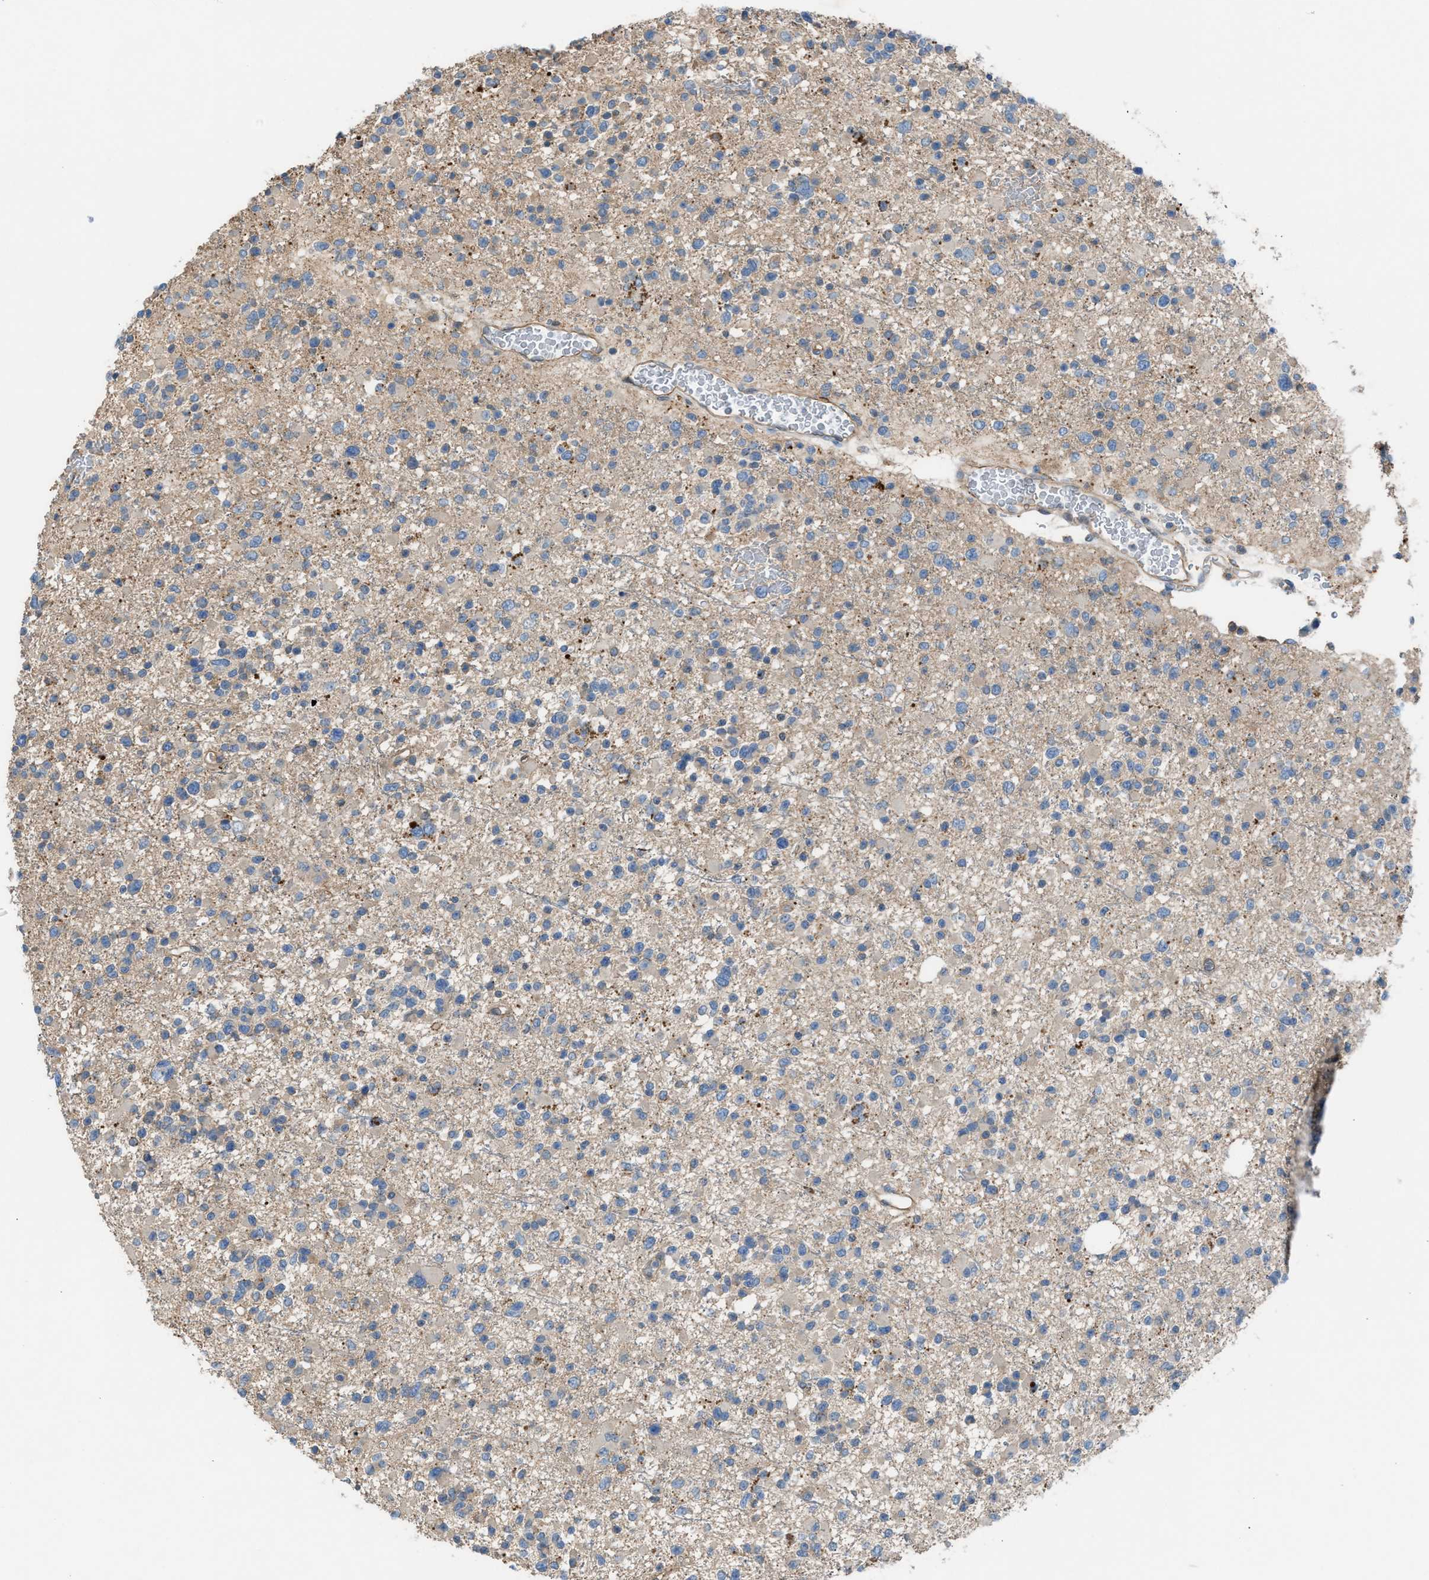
{"staining": {"intensity": "weak", "quantity": "<25%", "location": "cytoplasmic/membranous"}, "tissue": "glioma", "cell_type": "Tumor cells", "image_type": "cancer", "snomed": [{"axis": "morphology", "description": "Glioma, malignant, Low grade"}, {"axis": "topography", "description": "Brain"}], "caption": "High magnification brightfield microscopy of malignant glioma (low-grade) stained with DAB (3,3'-diaminobenzidine) (brown) and counterstained with hematoxylin (blue): tumor cells show no significant staining.", "gene": "TPK1", "patient": {"sex": "female", "age": 22}}